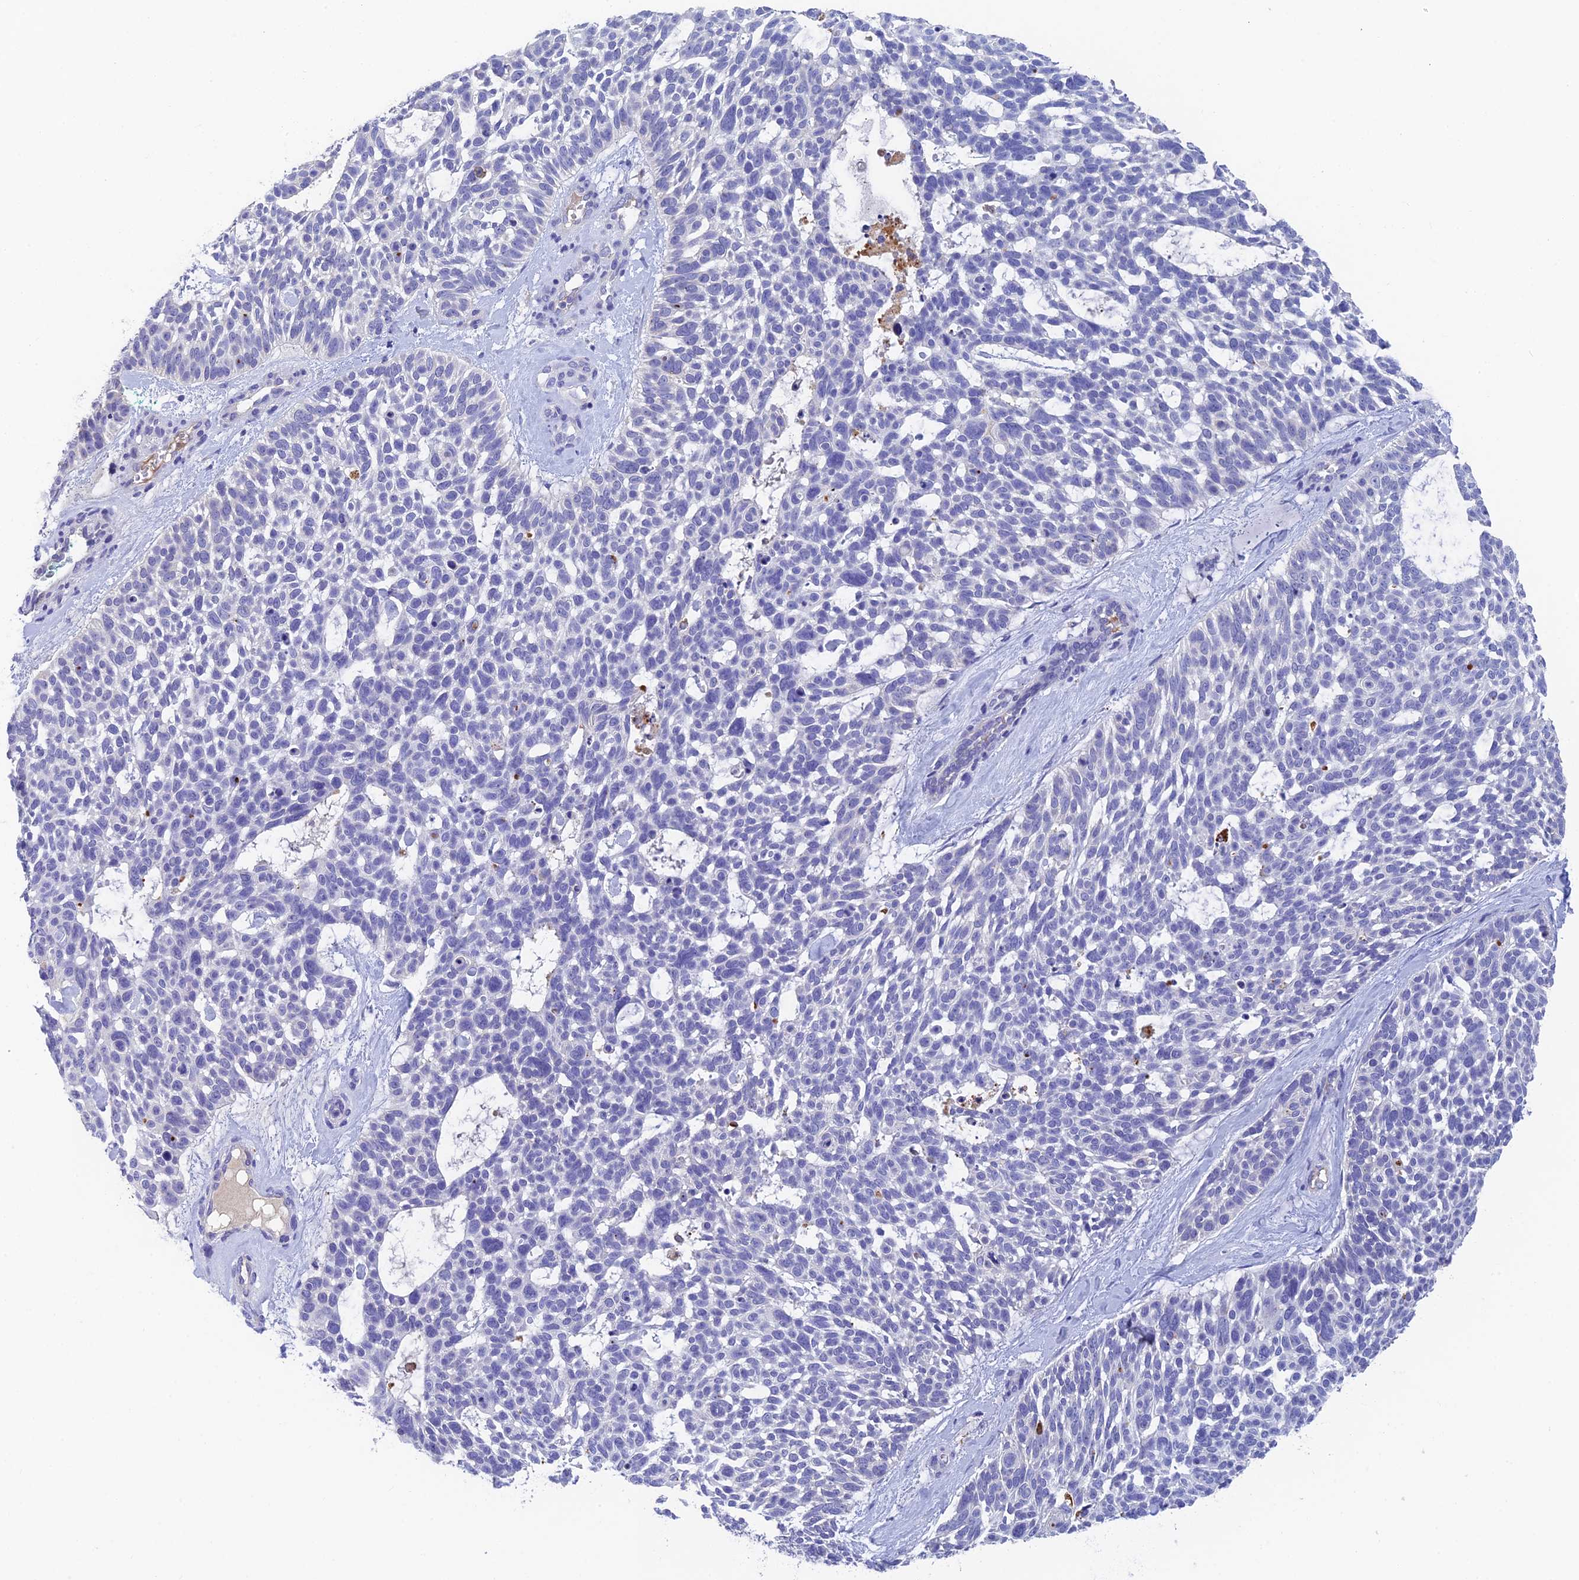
{"staining": {"intensity": "negative", "quantity": "none", "location": "none"}, "tissue": "skin cancer", "cell_type": "Tumor cells", "image_type": "cancer", "snomed": [{"axis": "morphology", "description": "Basal cell carcinoma"}, {"axis": "topography", "description": "Skin"}], "caption": "DAB (3,3'-diaminobenzidine) immunohistochemical staining of human skin cancer (basal cell carcinoma) reveals no significant staining in tumor cells.", "gene": "ADAMTS13", "patient": {"sex": "male", "age": 88}}